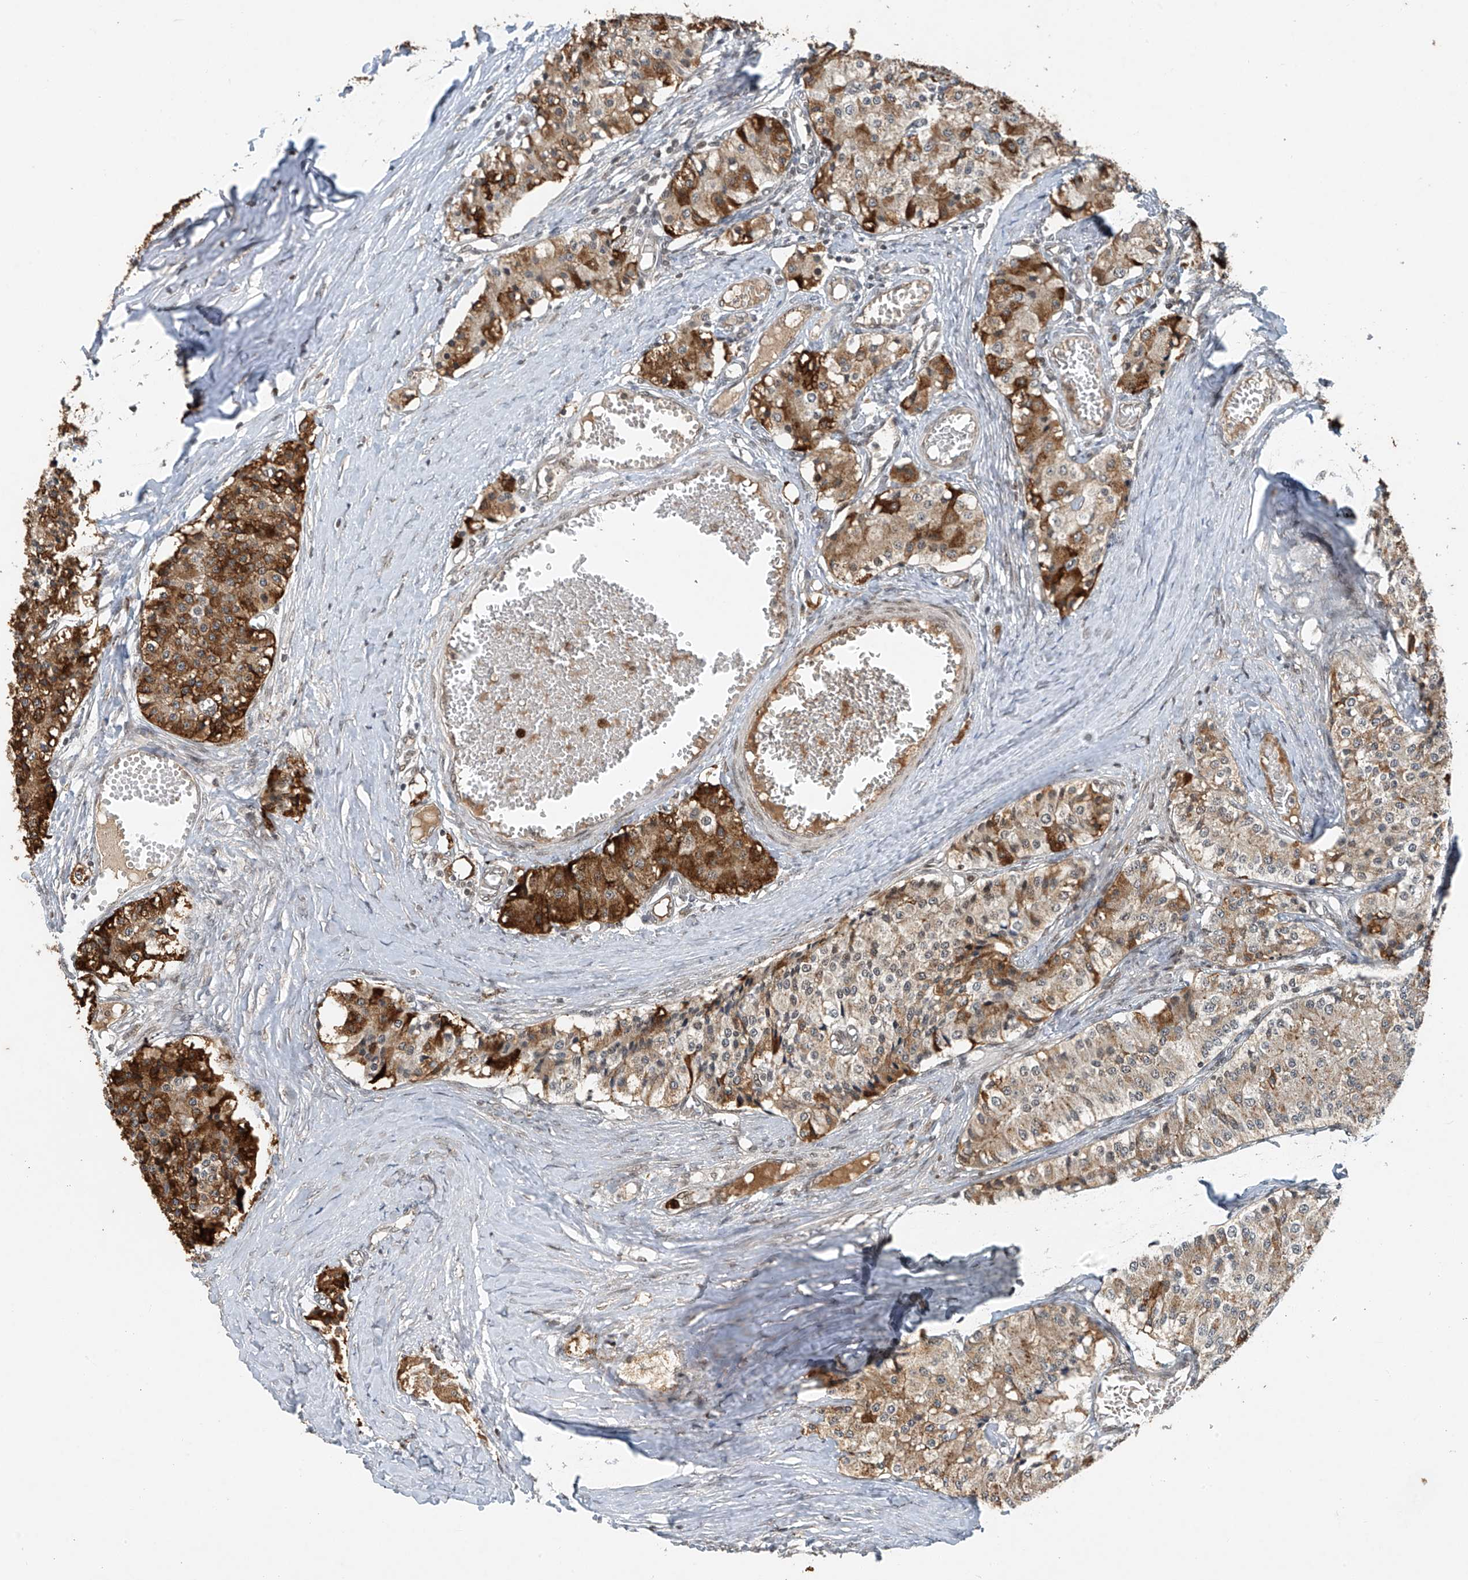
{"staining": {"intensity": "strong", "quantity": "25%-75%", "location": "cytoplasmic/membranous"}, "tissue": "carcinoid", "cell_type": "Tumor cells", "image_type": "cancer", "snomed": [{"axis": "morphology", "description": "Carcinoid, malignant, NOS"}, {"axis": "topography", "description": "Colon"}], "caption": "Brown immunohistochemical staining in human carcinoid (malignant) shows strong cytoplasmic/membranous positivity in approximately 25%-75% of tumor cells. (DAB IHC with brightfield microscopy, high magnification).", "gene": "TAF8", "patient": {"sex": "female", "age": 52}}